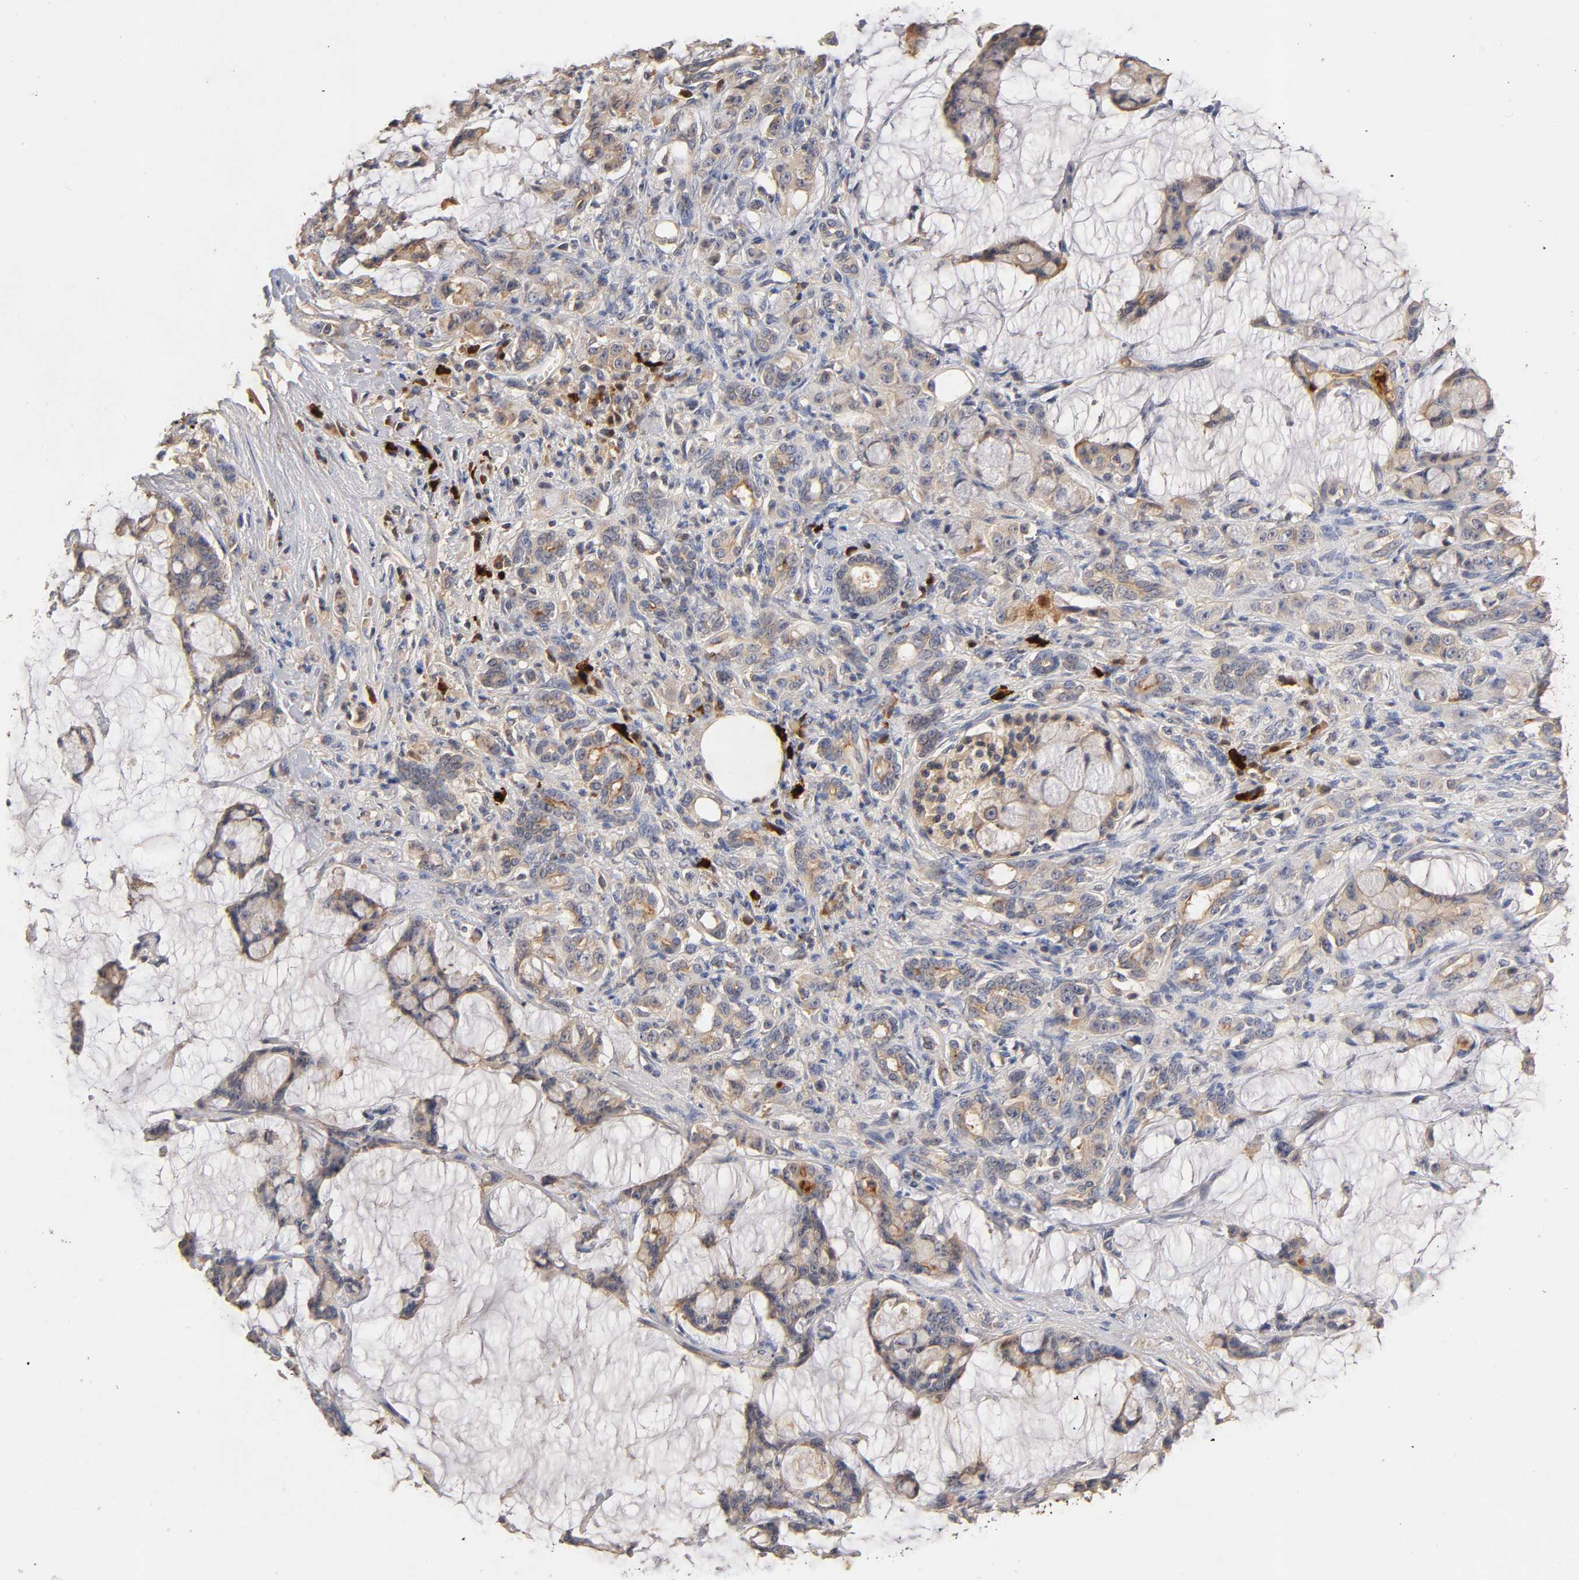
{"staining": {"intensity": "moderate", "quantity": ">75%", "location": "cytoplasmic/membranous"}, "tissue": "pancreatic cancer", "cell_type": "Tumor cells", "image_type": "cancer", "snomed": [{"axis": "morphology", "description": "Adenocarcinoma, NOS"}, {"axis": "topography", "description": "Pancreas"}], "caption": "Protein expression analysis of human pancreatic adenocarcinoma reveals moderate cytoplasmic/membranous expression in about >75% of tumor cells. The protein of interest is stained brown, and the nuclei are stained in blue (DAB (3,3'-diaminobenzidine) IHC with brightfield microscopy, high magnification).", "gene": "RPS29", "patient": {"sex": "female", "age": 73}}